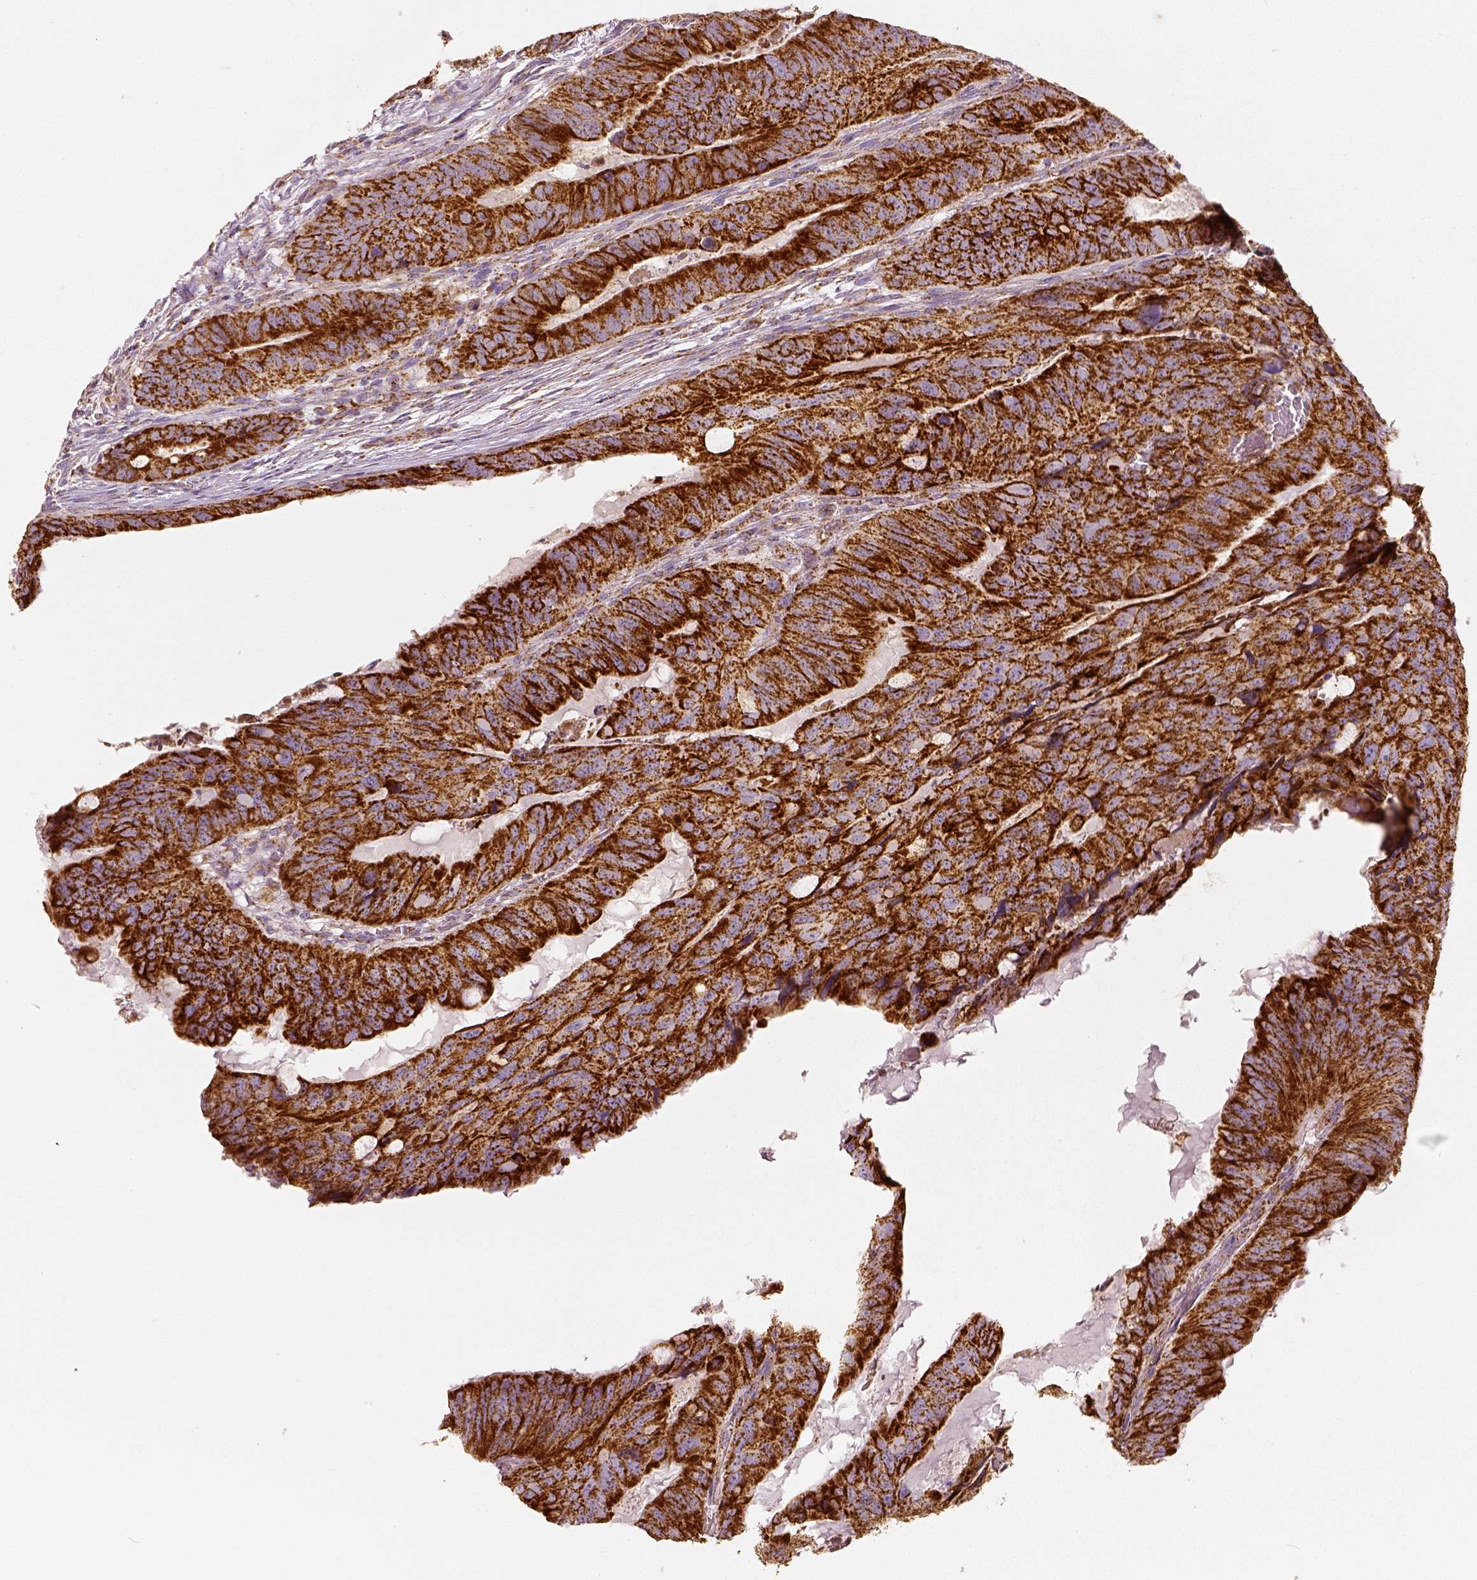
{"staining": {"intensity": "strong", "quantity": ">75%", "location": "cytoplasmic/membranous"}, "tissue": "colorectal cancer", "cell_type": "Tumor cells", "image_type": "cancer", "snomed": [{"axis": "morphology", "description": "Adenocarcinoma, NOS"}, {"axis": "topography", "description": "Colon"}], "caption": "Protein staining of adenocarcinoma (colorectal) tissue displays strong cytoplasmic/membranous positivity in about >75% of tumor cells.", "gene": "PGAM5", "patient": {"sex": "male", "age": 79}}